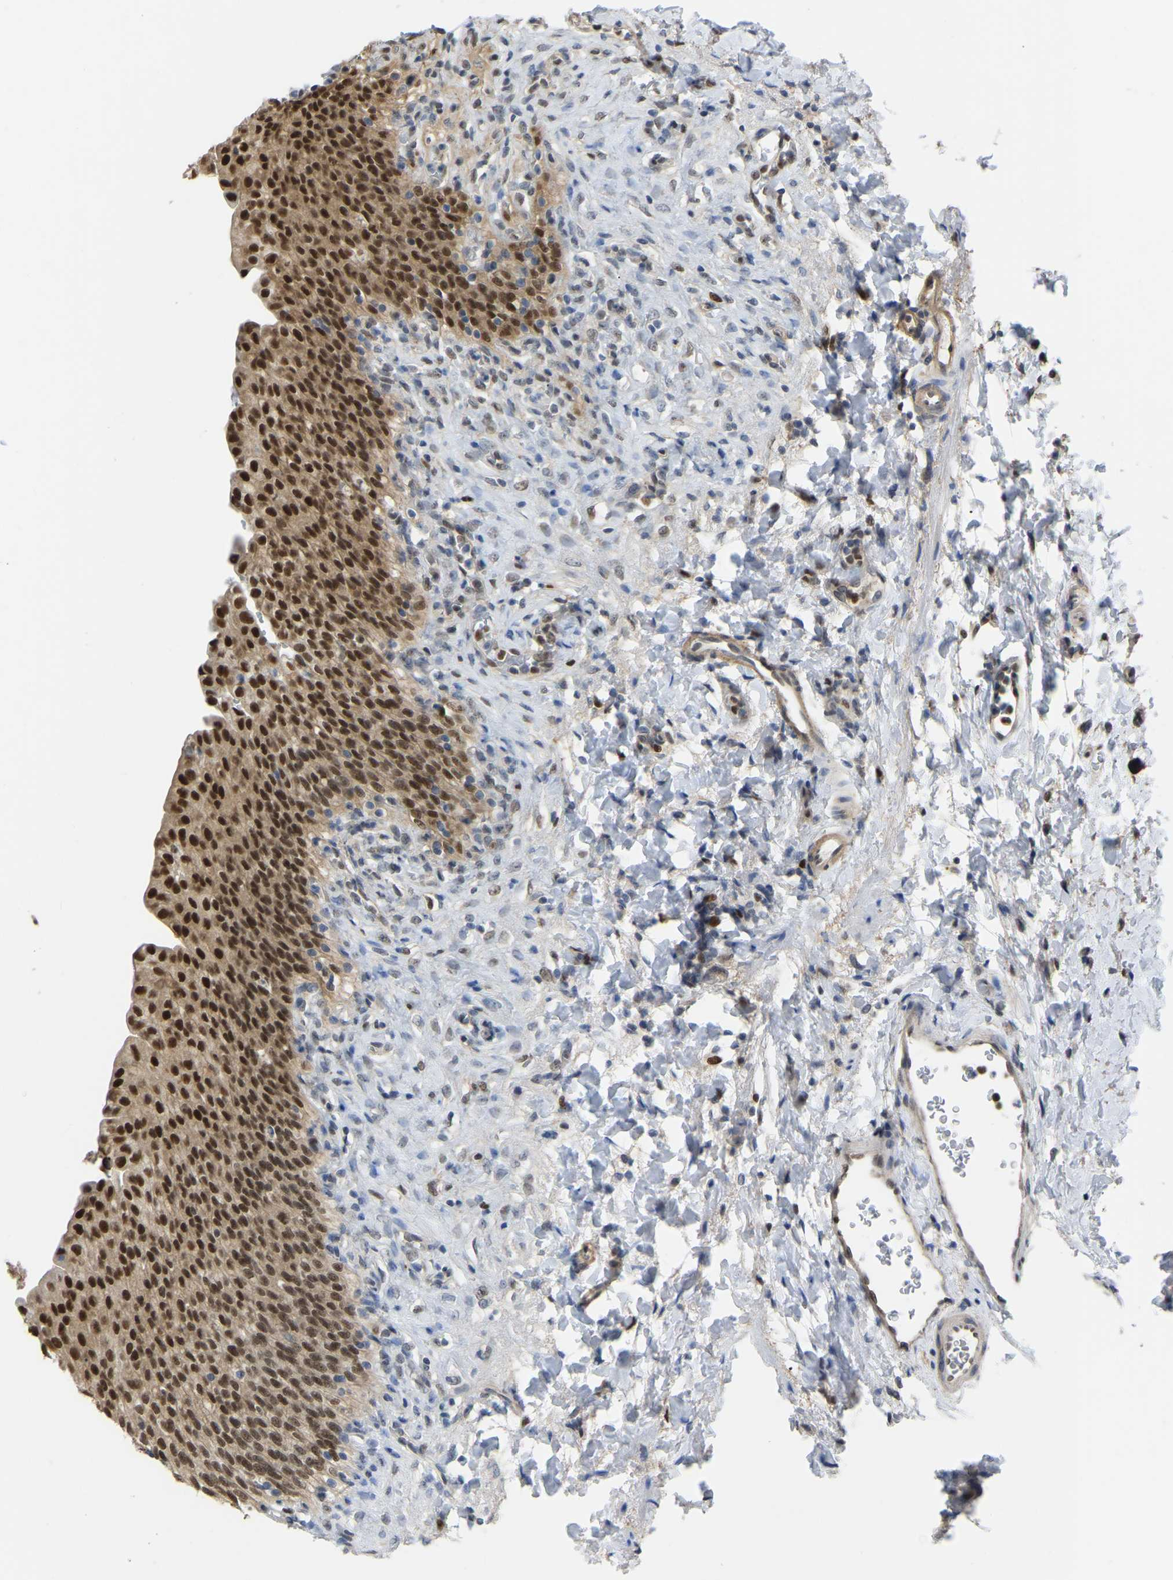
{"staining": {"intensity": "strong", "quantity": ">75%", "location": "cytoplasmic/membranous,nuclear"}, "tissue": "urinary bladder", "cell_type": "Urothelial cells", "image_type": "normal", "snomed": [{"axis": "morphology", "description": "Urothelial carcinoma, High grade"}, {"axis": "topography", "description": "Urinary bladder"}], "caption": "This histopathology image shows benign urinary bladder stained with immunohistochemistry (IHC) to label a protein in brown. The cytoplasmic/membranous,nuclear of urothelial cells show strong positivity for the protein. Nuclei are counter-stained blue.", "gene": "KLRG2", "patient": {"sex": "male", "age": 46}}